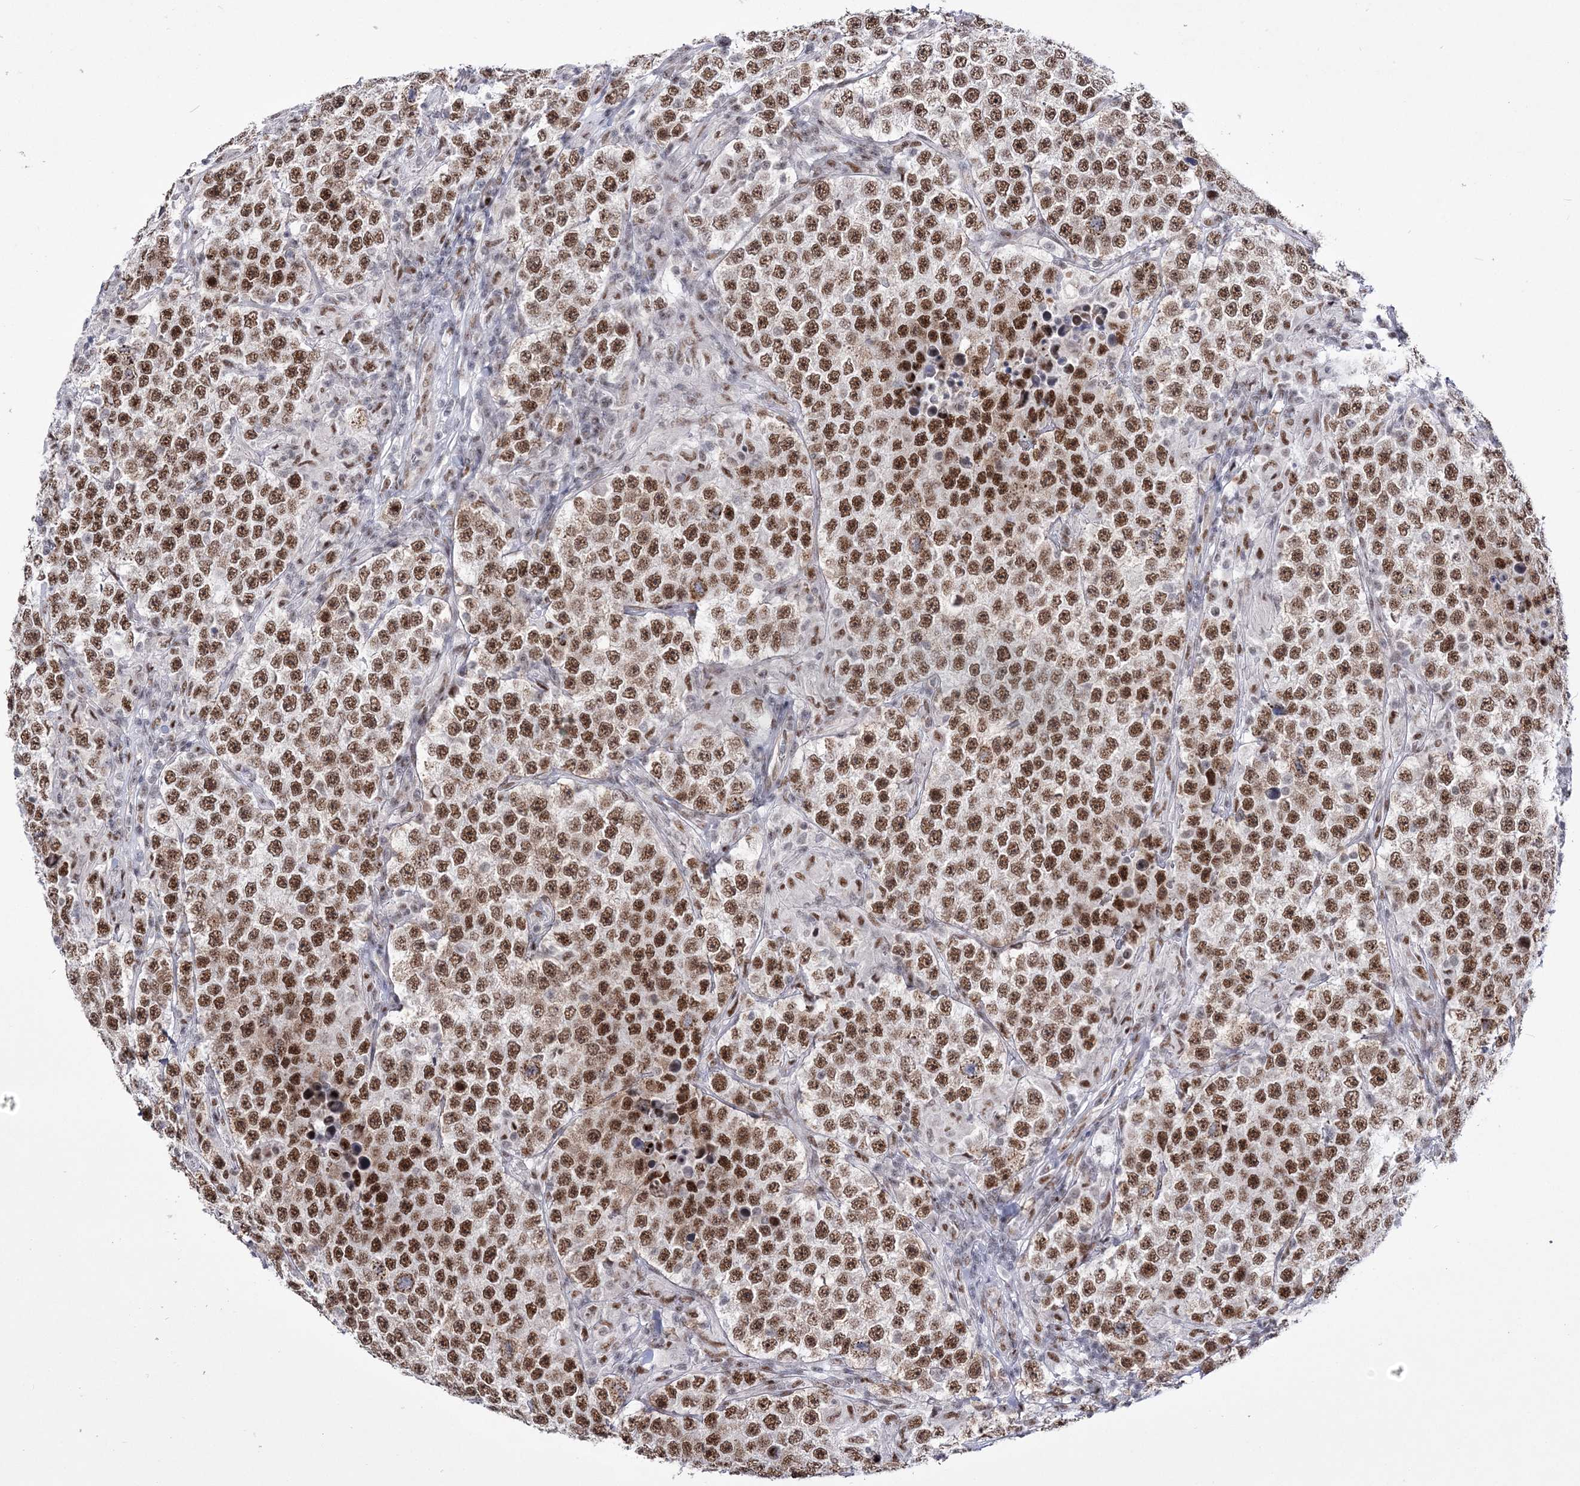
{"staining": {"intensity": "strong", "quantity": ">75%", "location": "nuclear"}, "tissue": "testis cancer", "cell_type": "Tumor cells", "image_type": "cancer", "snomed": [{"axis": "morphology", "description": "Normal tissue, NOS"}, {"axis": "morphology", "description": "Urothelial carcinoma, High grade"}, {"axis": "morphology", "description": "Seminoma, NOS"}, {"axis": "morphology", "description": "Carcinoma, Embryonal, NOS"}, {"axis": "topography", "description": "Urinary bladder"}, {"axis": "topography", "description": "Testis"}], "caption": "The histopathology image exhibits immunohistochemical staining of testis embryonal carcinoma. There is strong nuclear positivity is identified in approximately >75% of tumor cells. The protein is shown in brown color, while the nuclei are stained blue.", "gene": "NSUN2", "patient": {"sex": "male", "age": 41}}